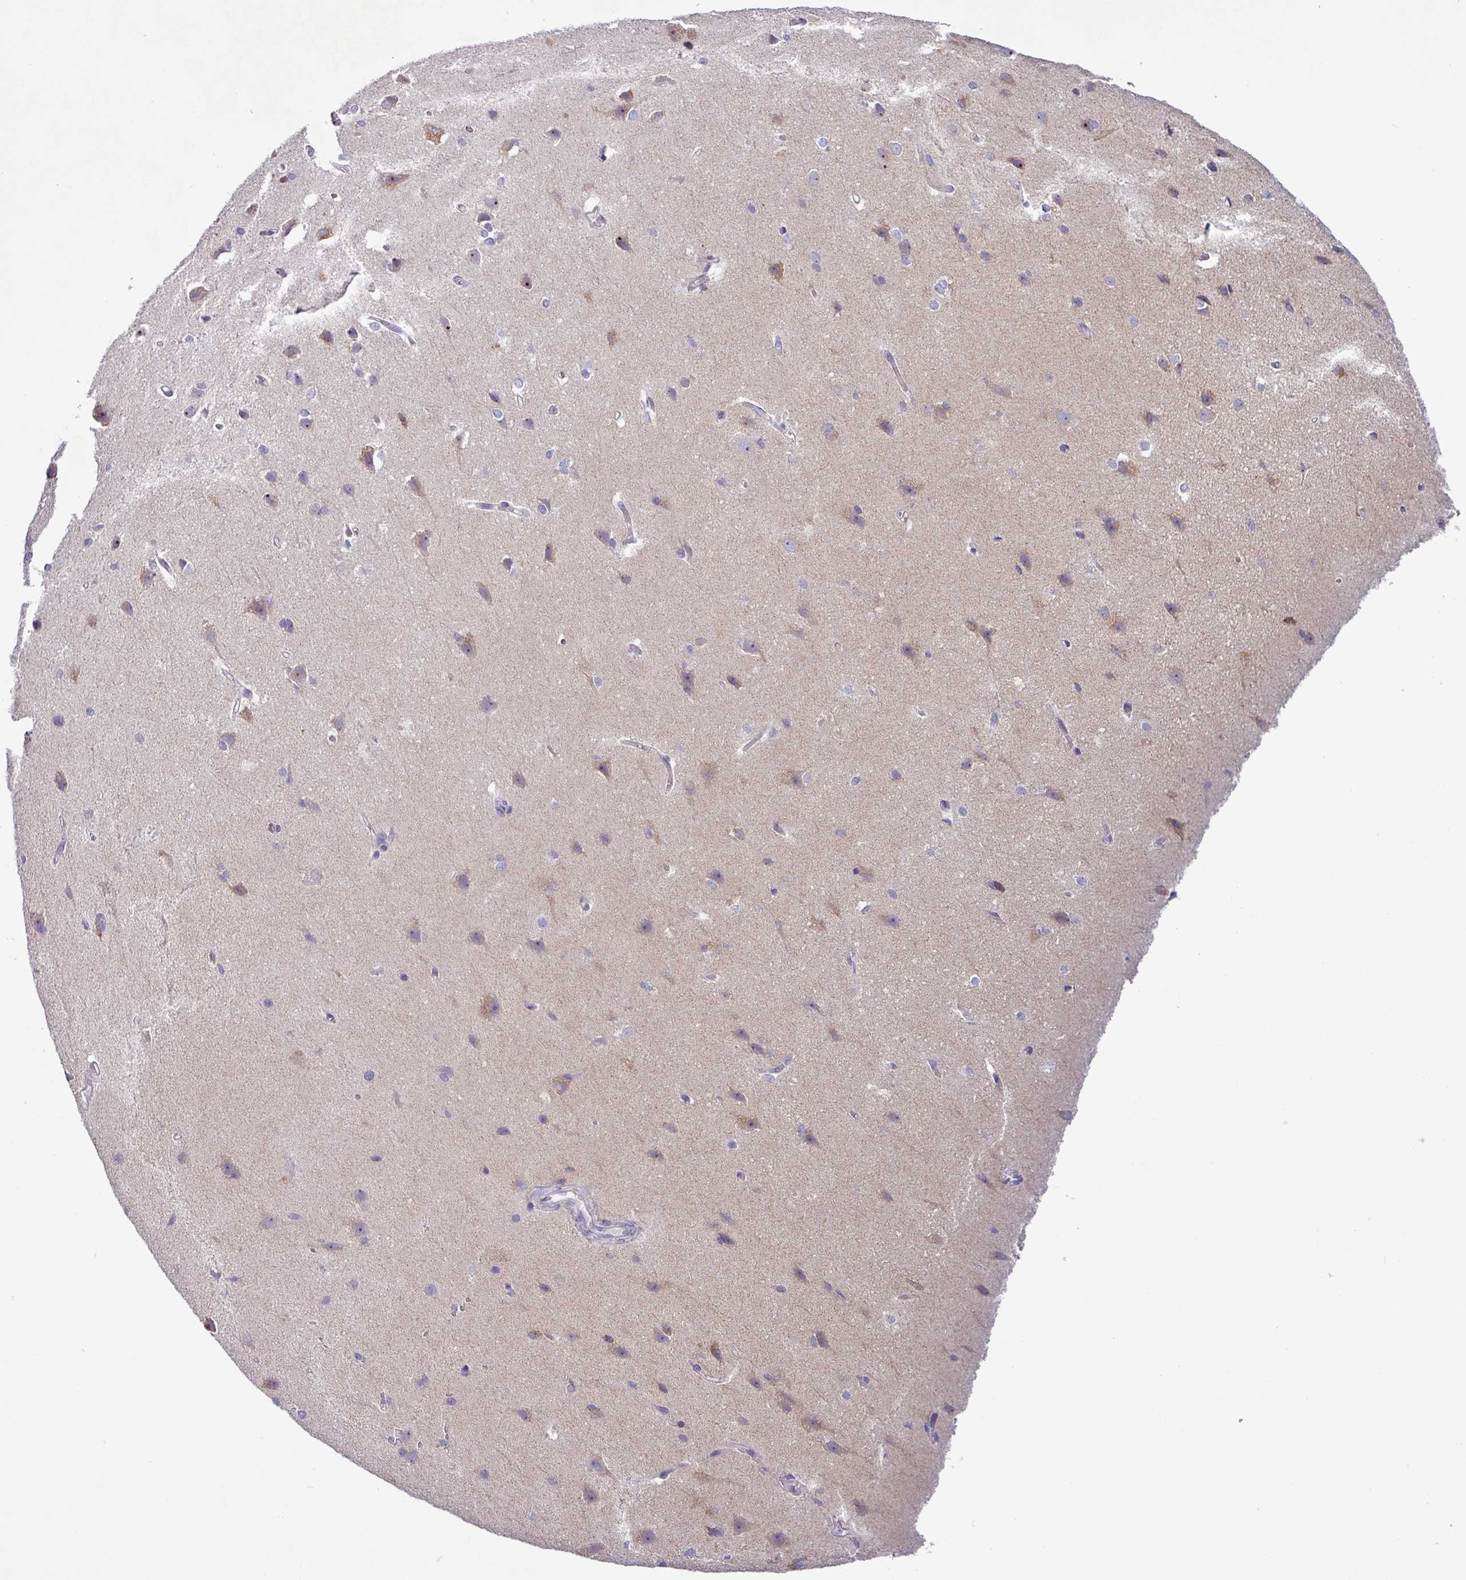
{"staining": {"intensity": "weak", "quantity": "25%-75%", "location": "cytoplasmic/membranous"}, "tissue": "cerebral cortex", "cell_type": "Endothelial cells", "image_type": "normal", "snomed": [{"axis": "morphology", "description": "Normal tissue, NOS"}, {"axis": "topography", "description": "Cerebral cortex"}], "caption": "IHC of benign cerebral cortex demonstrates low levels of weak cytoplasmic/membranous positivity in about 25%-75% of endothelial cells.", "gene": "PNMA6A", "patient": {"sex": "male", "age": 37}}